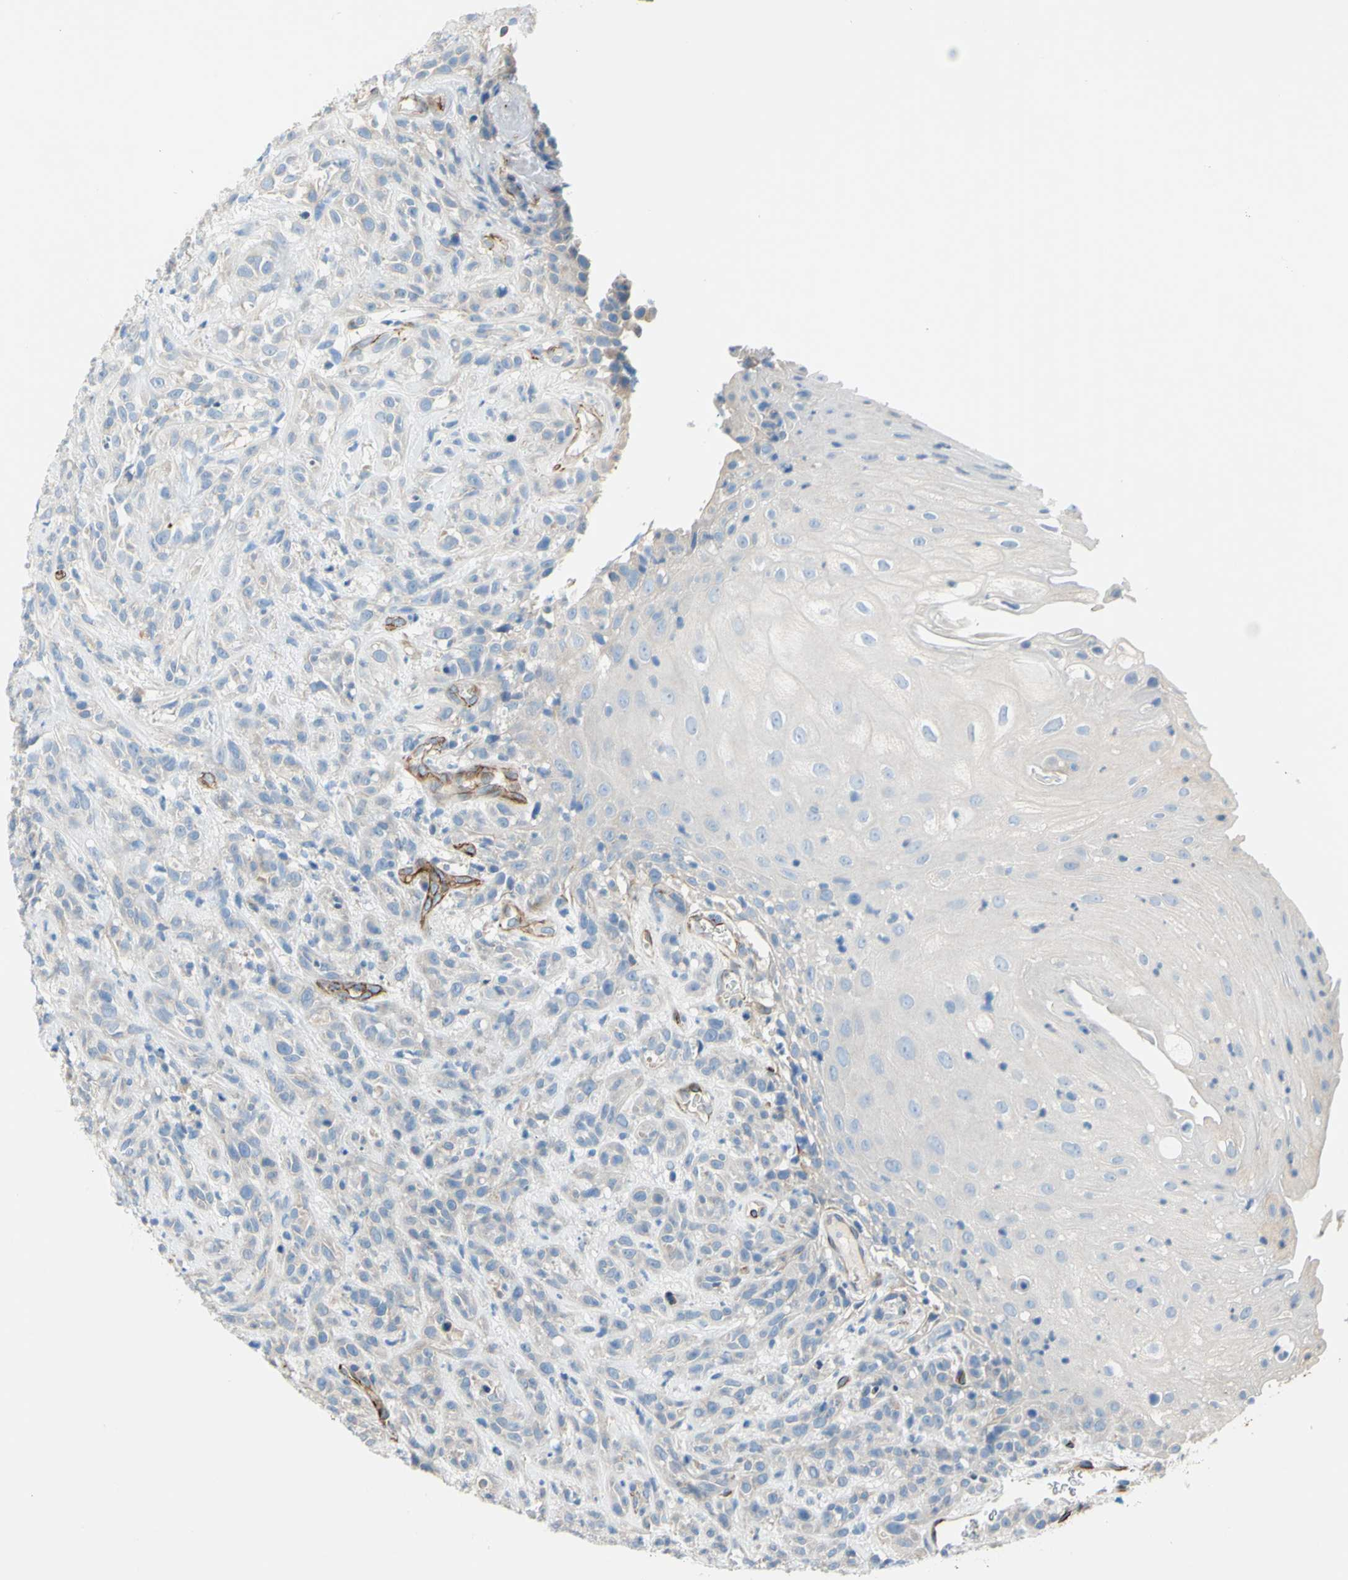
{"staining": {"intensity": "weak", "quantity": "25%-75%", "location": "cytoplasmic/membranous"}, "tissue": "head and neck cancer", "cell_type": "Tumor cells", "image_type": "cancer", "snomed": [{"axis": "morphology", "description": "Normal tissue, NOS"}, {"axis": "morphology", "description": "Squamous cell carcinoma, NOS"}, {"axis": "topography", "description": "Cartilage tissue"}, {"axis": "topography", "description": "Head-Neck"}], "caption": "Brown immunohistochemical staining in head and neck cancer demonstrates weak cytoplasmic/membranous positivity in about 25%-75% of tumor cells. (Stains: DAB (3,3'-diaminobenzidine) in brown, nuclei in blue, Microscopy: brightfield microscopy at high magnification).", "gene": "PRRG2", "patient": {"sex": "male", "age": 62}}